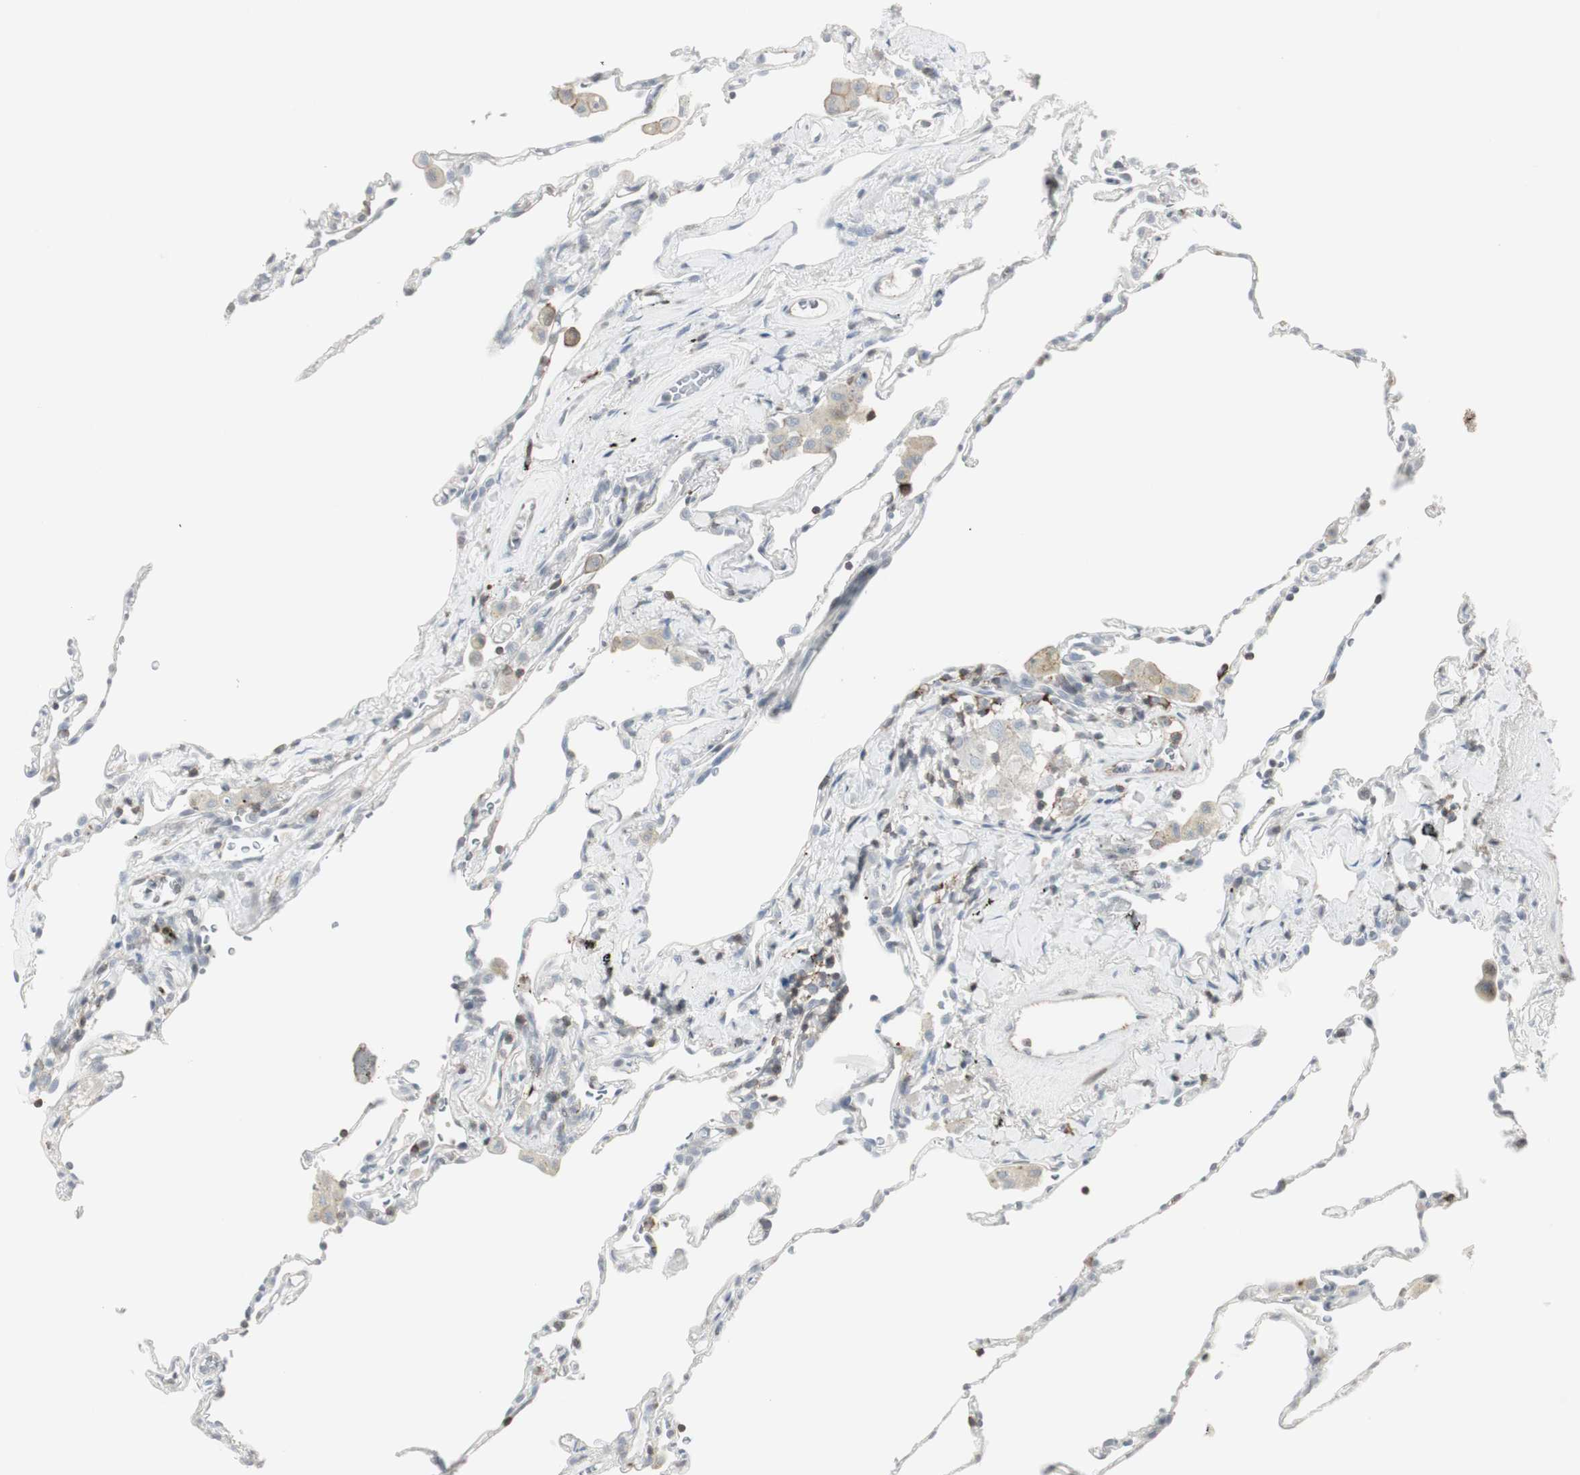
{"staining": {"intensity": "negative", "quantity": "none", "location": "none"}, "tissue": "lung", "cell_type": "Alveolar cells", "image_type": "normal", "snomed": [{"axis": "morphology", "description": "Normal tissue, NOS"}, {"axis": "topography", "description": "Lung"}], "caption": "Photomicrograph shows no protein staining in alveolar cells of unremarkable lung.", "gene": "MAP4K4", "patient": {"sex": "male", "age": 59}}